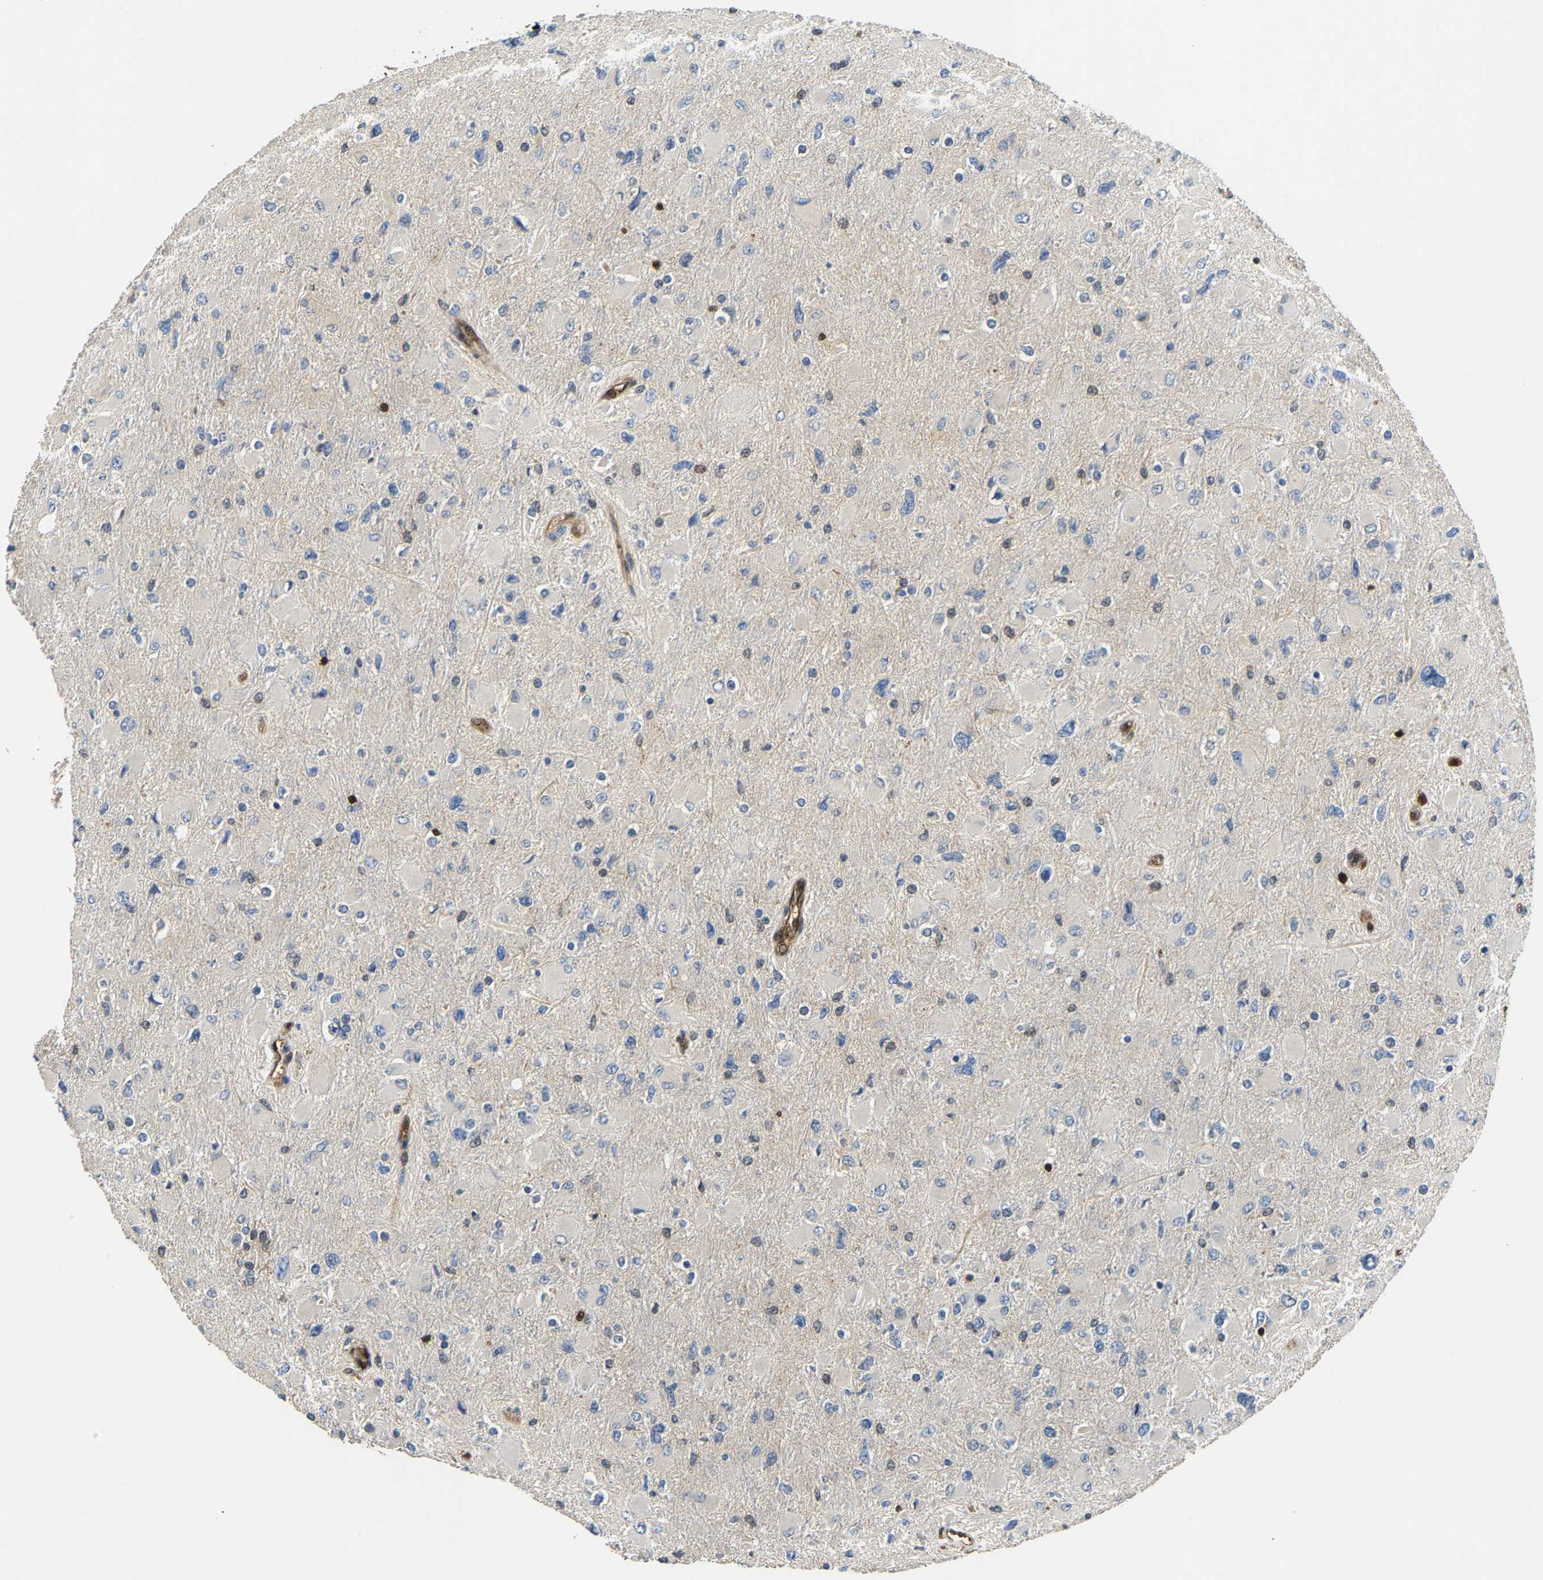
{"staining": {"intensity": "negative", "quantity": "none", "location": "none"}, "tissue": "glioma", "cell_type": "Tumor cells", "image_type": "cancer", "snomed": [{"axis": "morphology", "description": "Glioma, malignant, High grade"}, {"axis": "topography", "description": "Cerebral cortex"}], "caption": "Immunohistochemistry (IHC) image of human malignant glioma (high-grade) stained for a protein (brown), which demonstrates no staining in tumor cells.", "gene": "GIMAP7", "patient": {"sex": "female", "age": 36}}